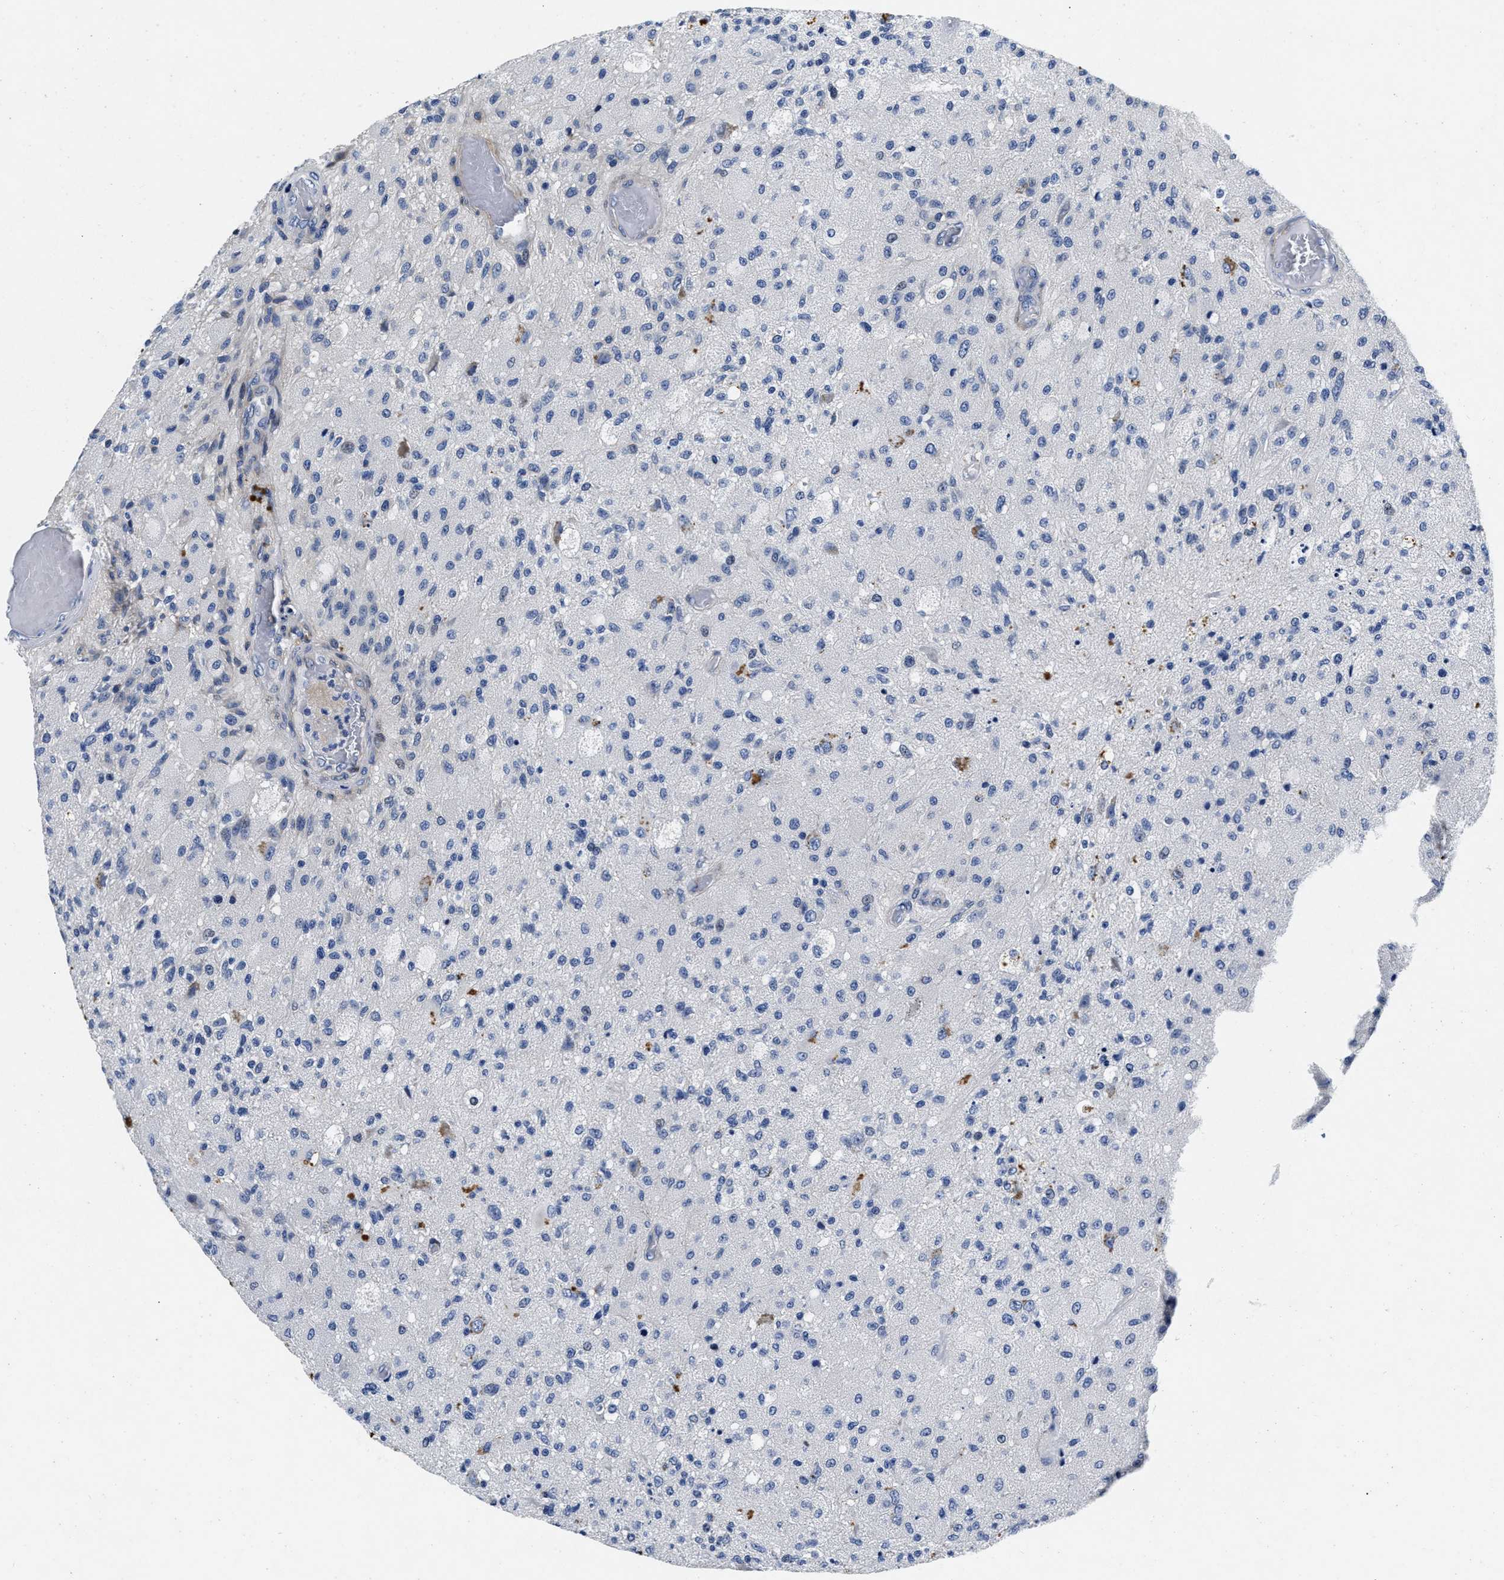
{"staining": {"intensity": "negative", "quantity": "none", "location": "none"}, "tissue": "glioma", "cell_type": "Tumor cells", "image_type": "cancer", "snomed": [{"axis": "morphology", "description": "Normal tissue, NOS"}, {"axis": "morphology", "description": "Glioma, malignant, High grade"}, {"axis": "topography", "description": "Cerebral cortex"}], "caption": "IHC of glioma reveals no positivity in tumor cells. Brightfield microscopy of immunohistochemistry (IHC) stained with DAB (3,3'-diaminobenzidine) (brown) and hematoxylin (blue), captured at high magnification.", "gene": "LAD1", "patient": {"sex": "male", "age": 77}}